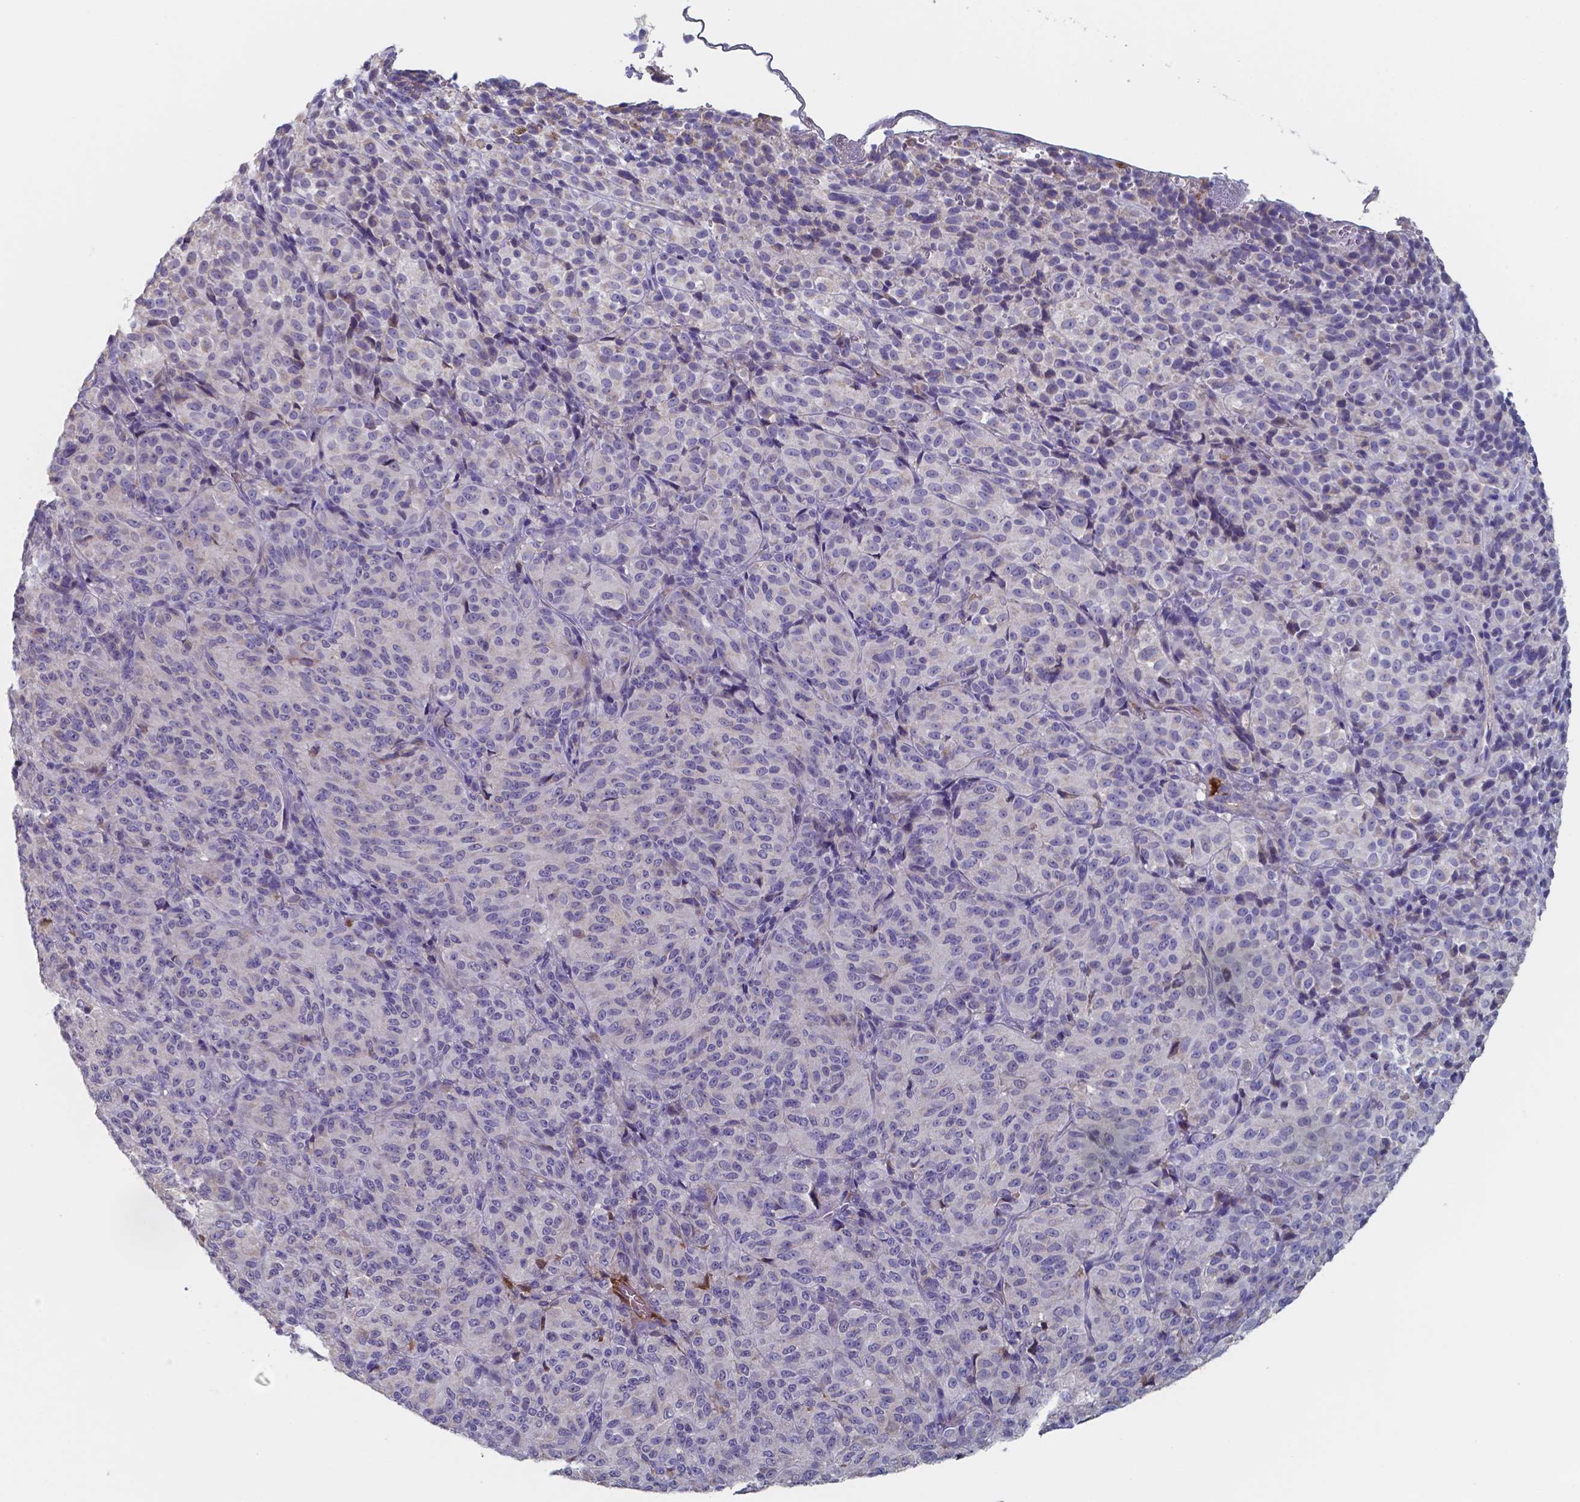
{"staining": {"intensity": "negative", "quantity": "none", "location": "none"}, "tissue": "melanoma", "cell_type": "Tumor cells", "image_type": "cancer", "snomed": [{"axis": "morphology", "description": "Malignant melanoma, Metastatic site"}, {"axis": "topography", "description": "Brain"}], "caption": "A high-resolution photomicrograph shows immunohistochemistry staining of malignant melanoma (metastatic site), which exhibits no significant positivity in tumor cells.", "gene": "BTBD17", "patient": {"sex": "female", "age": 56}}